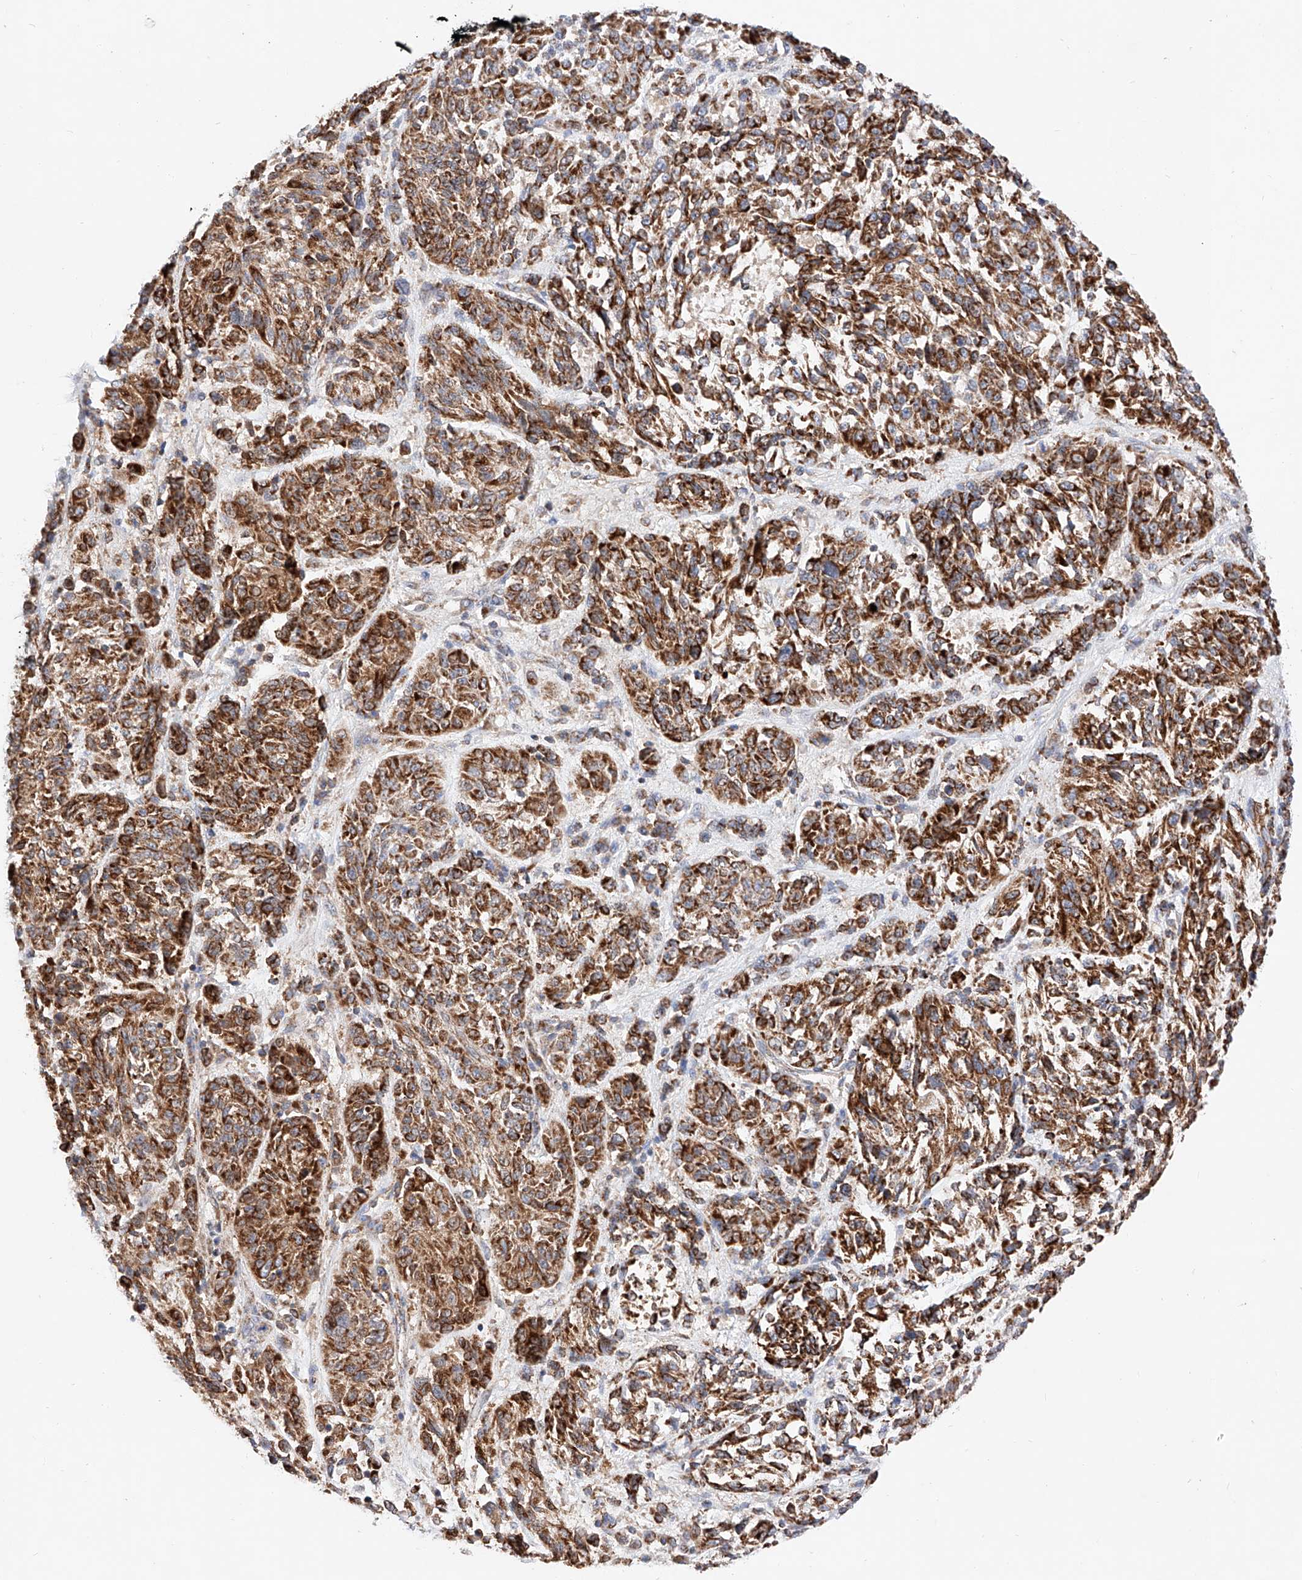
{"staining": {"intensity": "strong", "quantity": ">75%", "location": "cytoplasmic/membranous"}, "tissue": "melanoma", "cell_type": "Tumor cells", "image_type": "cancer", "snomed": [{"axis": "morphology", "description": "Malignant melanoma, NOS"}, {"axis": "topography", "description": "Skin"}], "caption": "DAB (3,3'-diaminobenzidine) immunohistochemical staining of melanoma exhibits strong cytoplasmic/membranous protein positivity in approximately >75% of tumor cells. The protein of interest is stained brown, and the nuclei are stained in blue (DAB (3,3'-diaminobenzidine) IHC with brightfield microscopy, high magnification).", "gene": "NR1D1", "patient": {"sex": "male", "age": 53}}